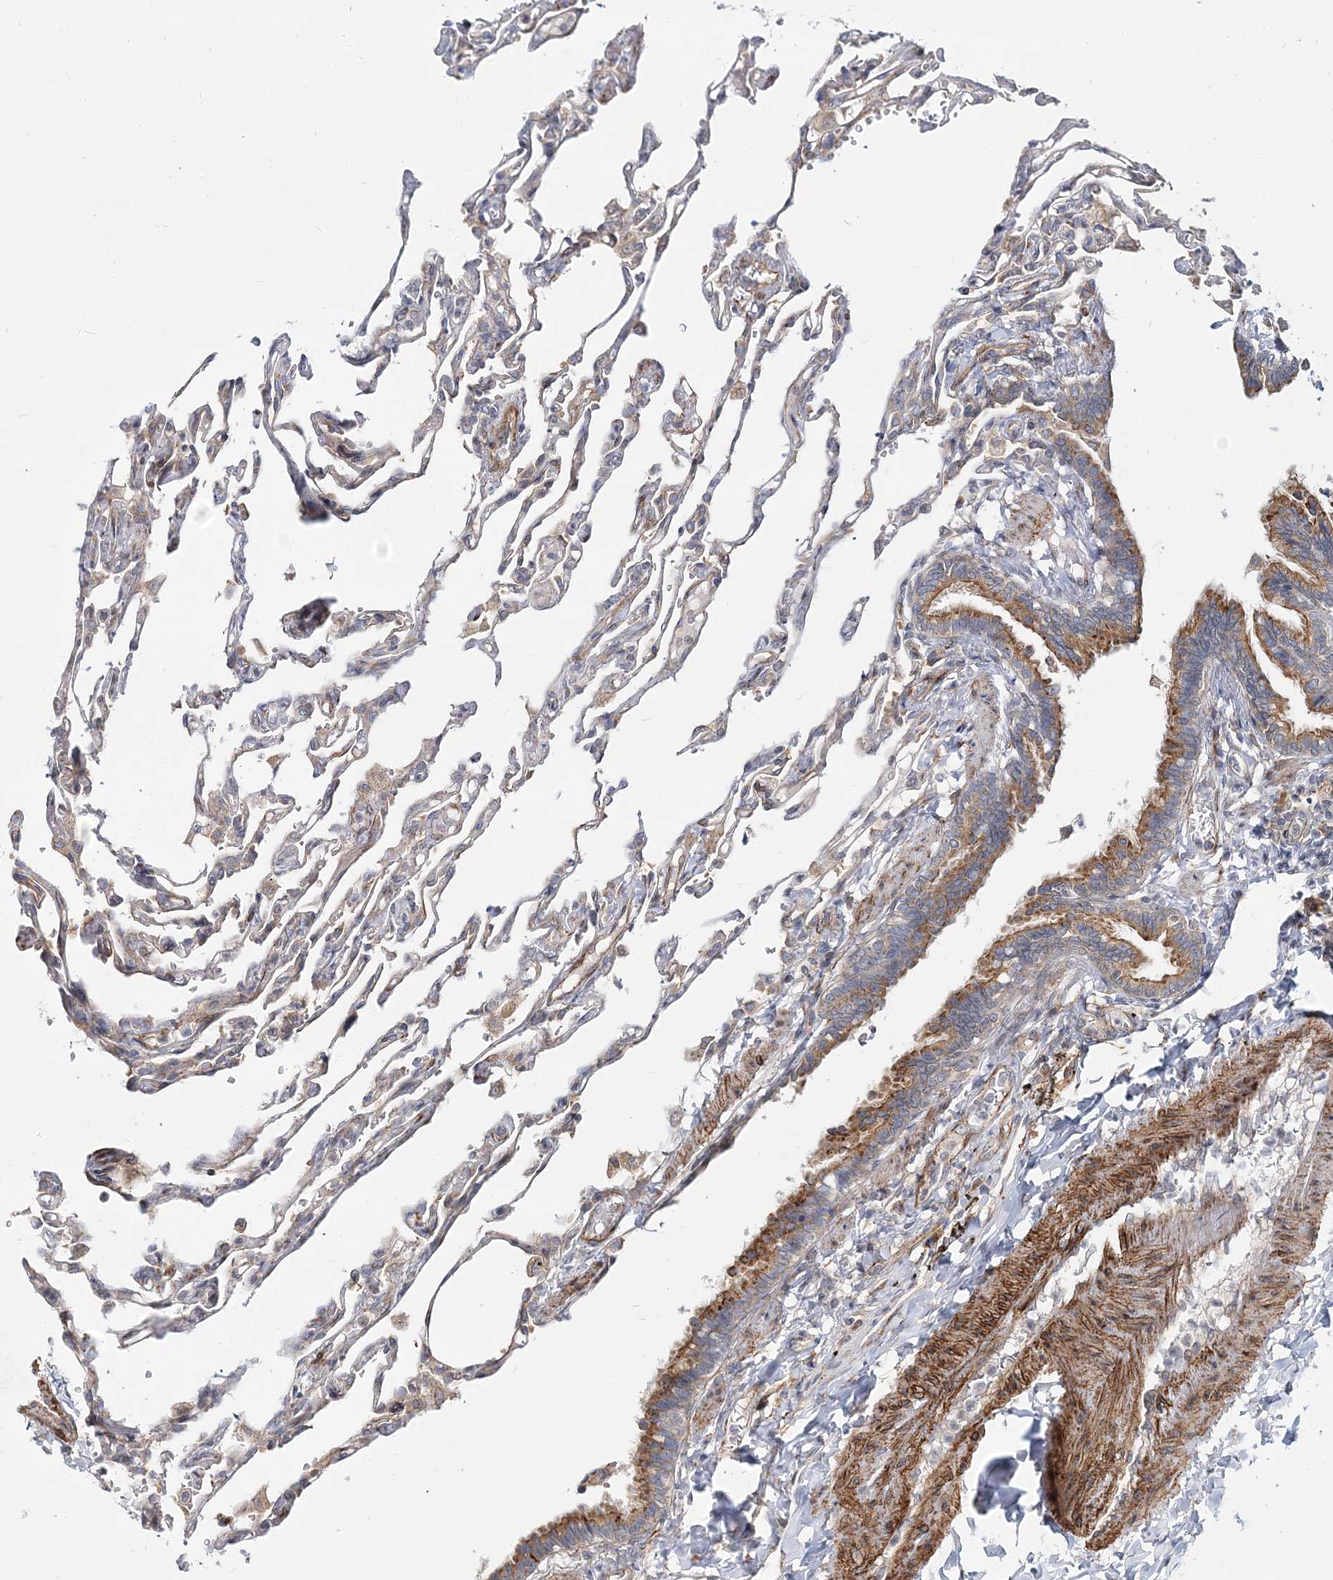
{"staining": {"intensity": "weak", "quantity": "<25%", "location": "cytoplasmic/membranous"}, "tissue": "lung", "cell_type": "Alveolar cells", "image_type": "normal", "snomed": [{"axis": "morphology", "description": "Normal tissue, NOS"}, {"axis": "topography", "description": "Lung"}], "caption": "Photomicrograph shows no significant protein expression in alveolar cells of normal lung.", "gene": "NBAS", "patient": {"sex": "male", "age": 21}}